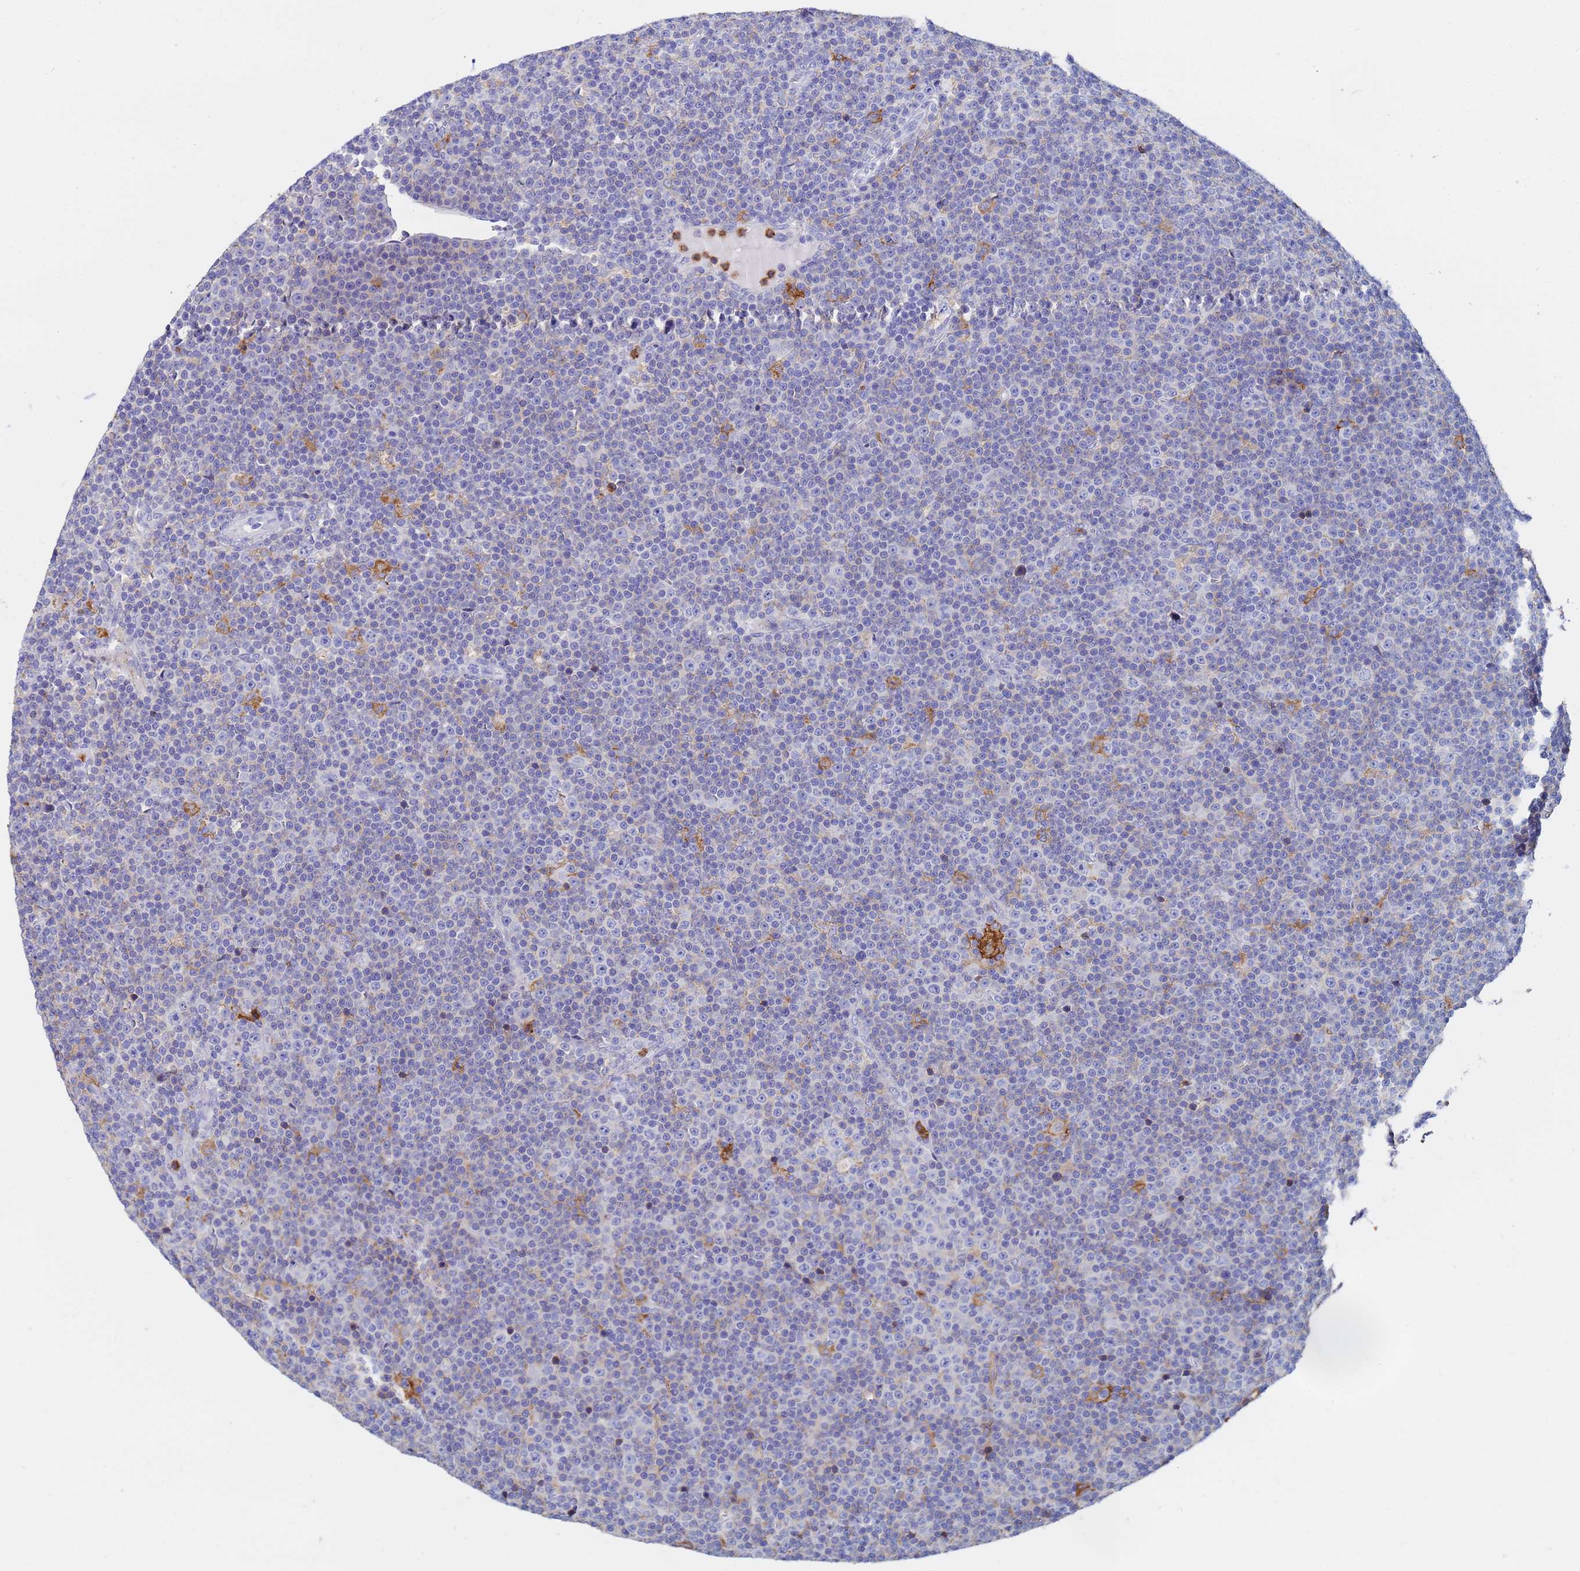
{"staining": {"intensity": "negative", "quantity": "none", "location": "none"}, "tissue": "lymphoma", "cell_type": "Tumor cells", "image_type": "cancer", "snomed": [{"axis": "morphology", "description": "Malignant lymphoma, non-Hodgkin's type, Low grade"}, {"axis": "topography", "description": "Lymph node"}], "caption": "Photomicrograph shows no significant protein positivity in tumor cells of malignant lymphoma, non-Hodgkin's type (low-grade).", "gene": "BASP1", "patient": {"sex": "female", "age": 67}}